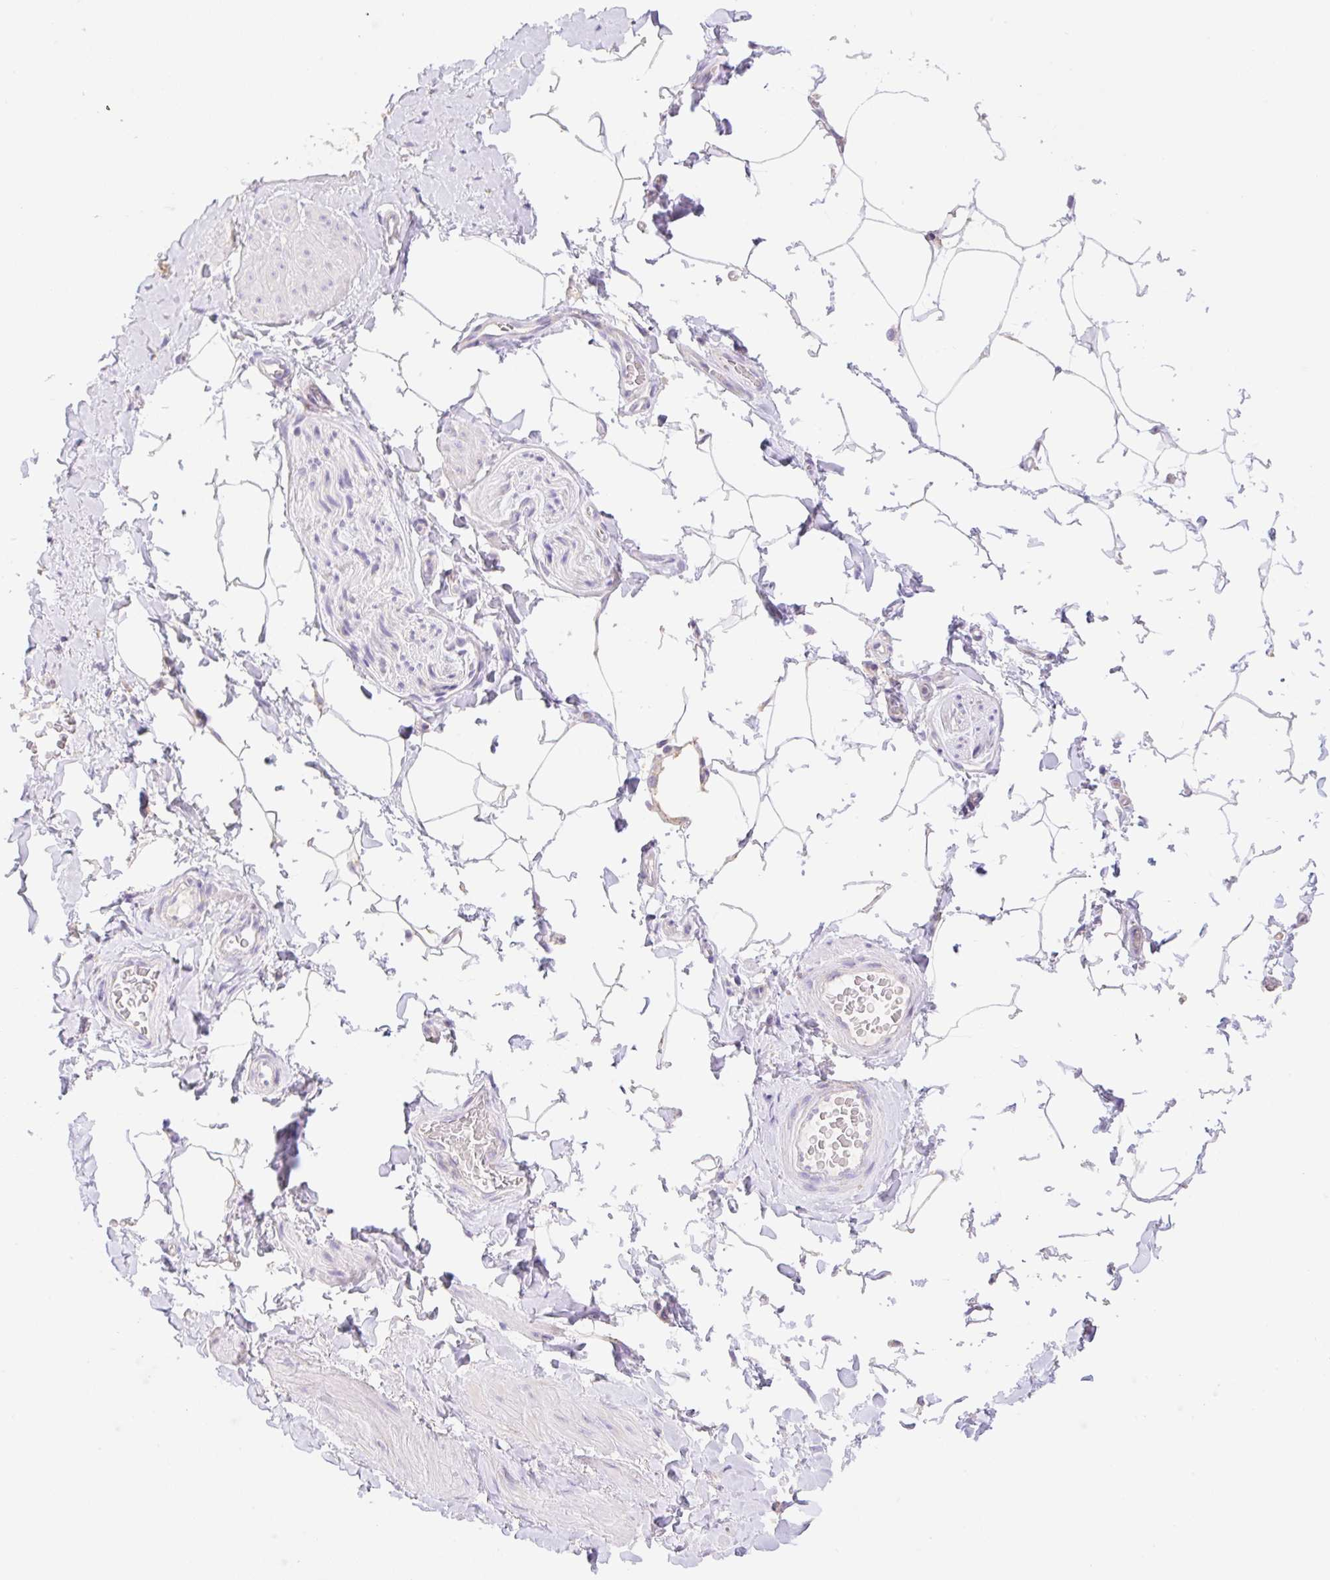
{"staining": {"intensity": "negative", "quantity": "none", "location": "none"}, "tissue": "adipose tissue", "cell_type": "Adipocytes", "image_type": "normal", "snomed": [{"axis": "morphology", "description": "Normal tissue, NOS"}, {"axis": "topography", "description": "Vascular tissue"}, {"axis": "topography", "description": "Peripheral nerve tissue"}], "caption": "Human adipose tissue stained for a protein using immunohistochemistry shows no expression in adipocytes.", "gene": "COPZ2", "patient": {"sex": "male", "age": 41}}